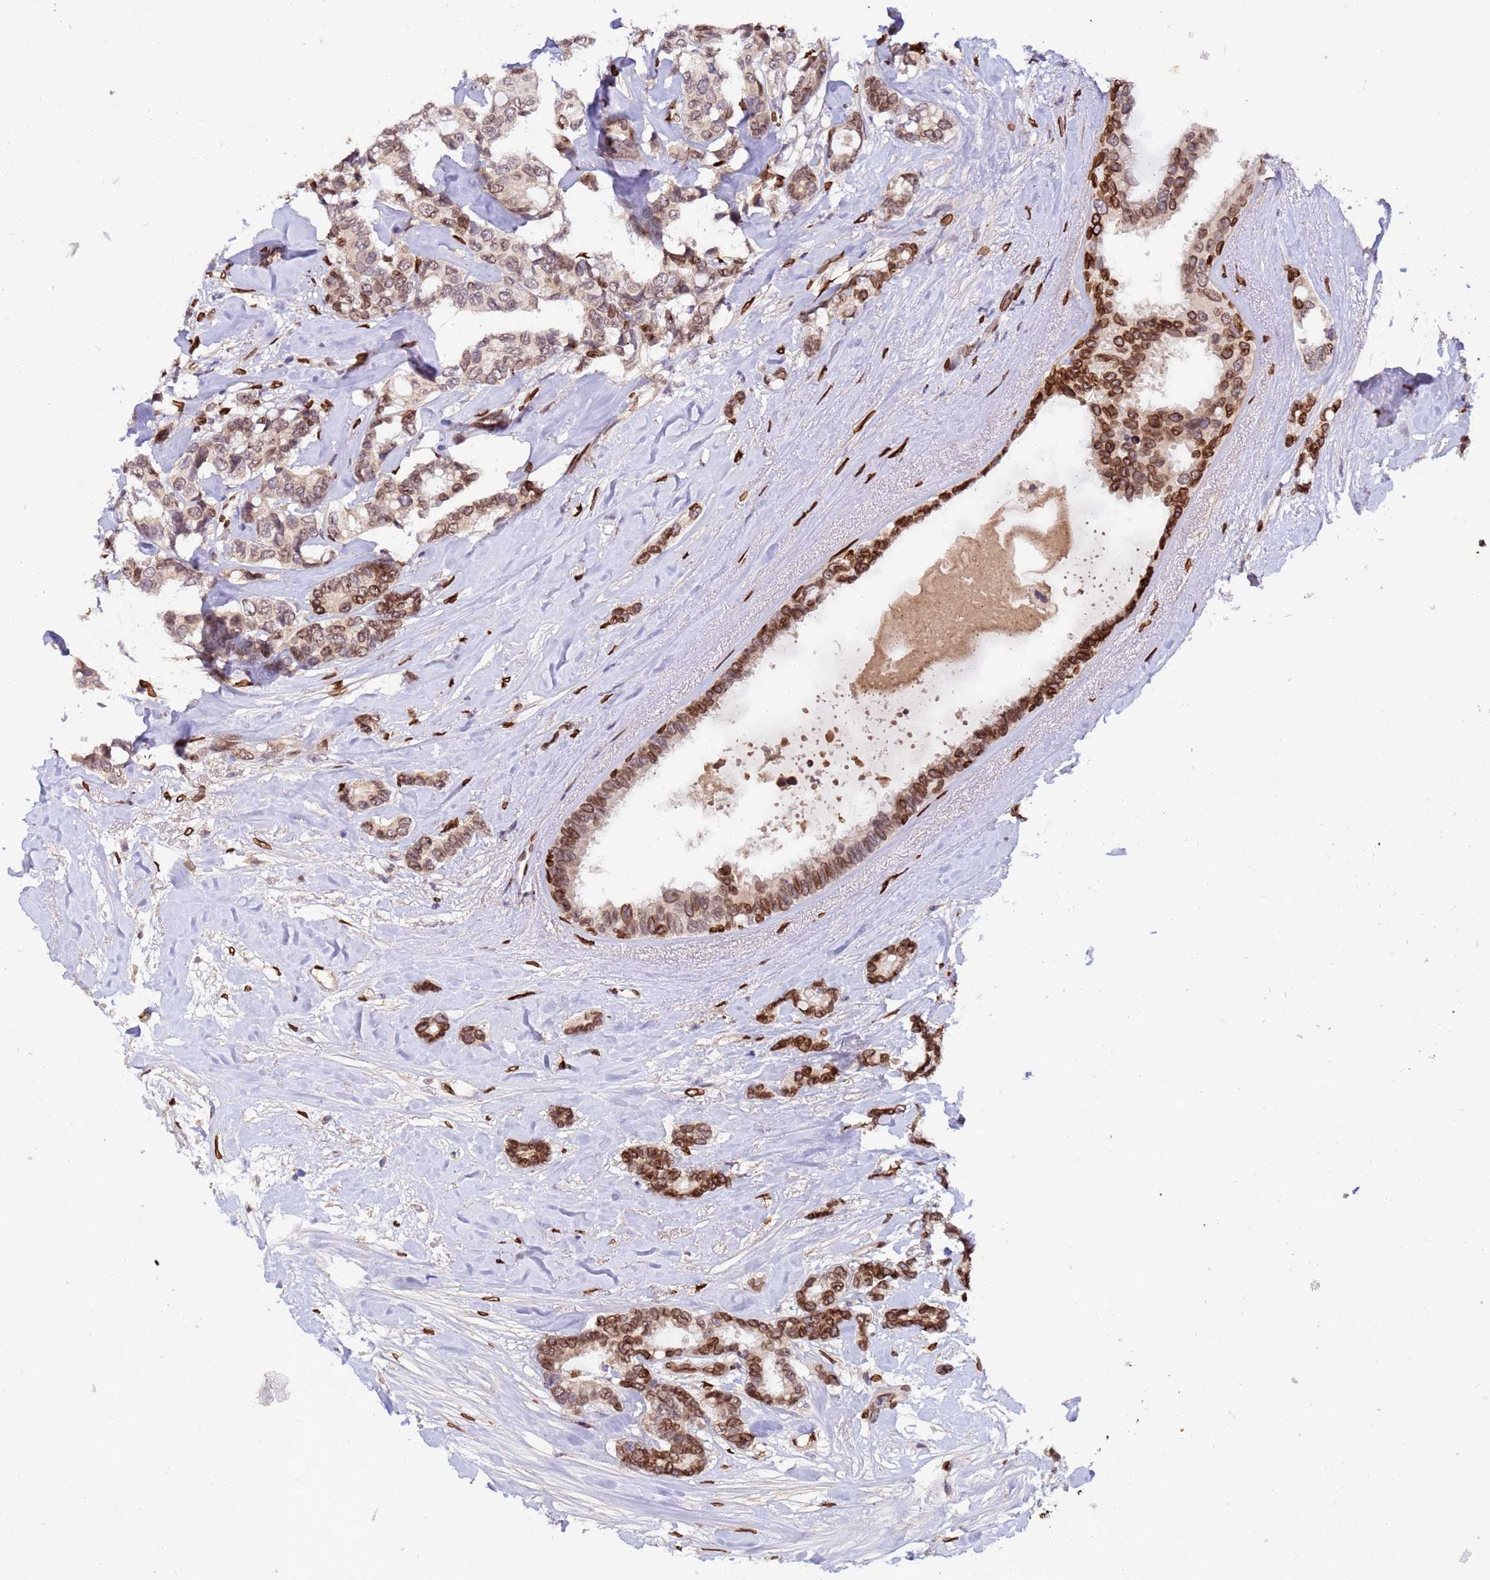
{"staining": {"intensity": "moderate", "quantity": ">75%", "location": "cytoplasmic/membranous,nuclear"}, "tissue": "breast cancer", "cell_type": "Tumor cells", "image_type": "cancer", "snomed": [{"axis": "morphology", "description": "Duct carcinoma"}, {"axis": "topography", "description": "Breast"}], "caption": "Protein expression by immunohistochemistry exhibits moderate cytoplasmic/membranous and nuclear staining in approximately >75% of tumor cells in breast infiltrating ductal carcinoma.", "gene": "GPR135", "patient": {"sex": "female", "age": 87}}